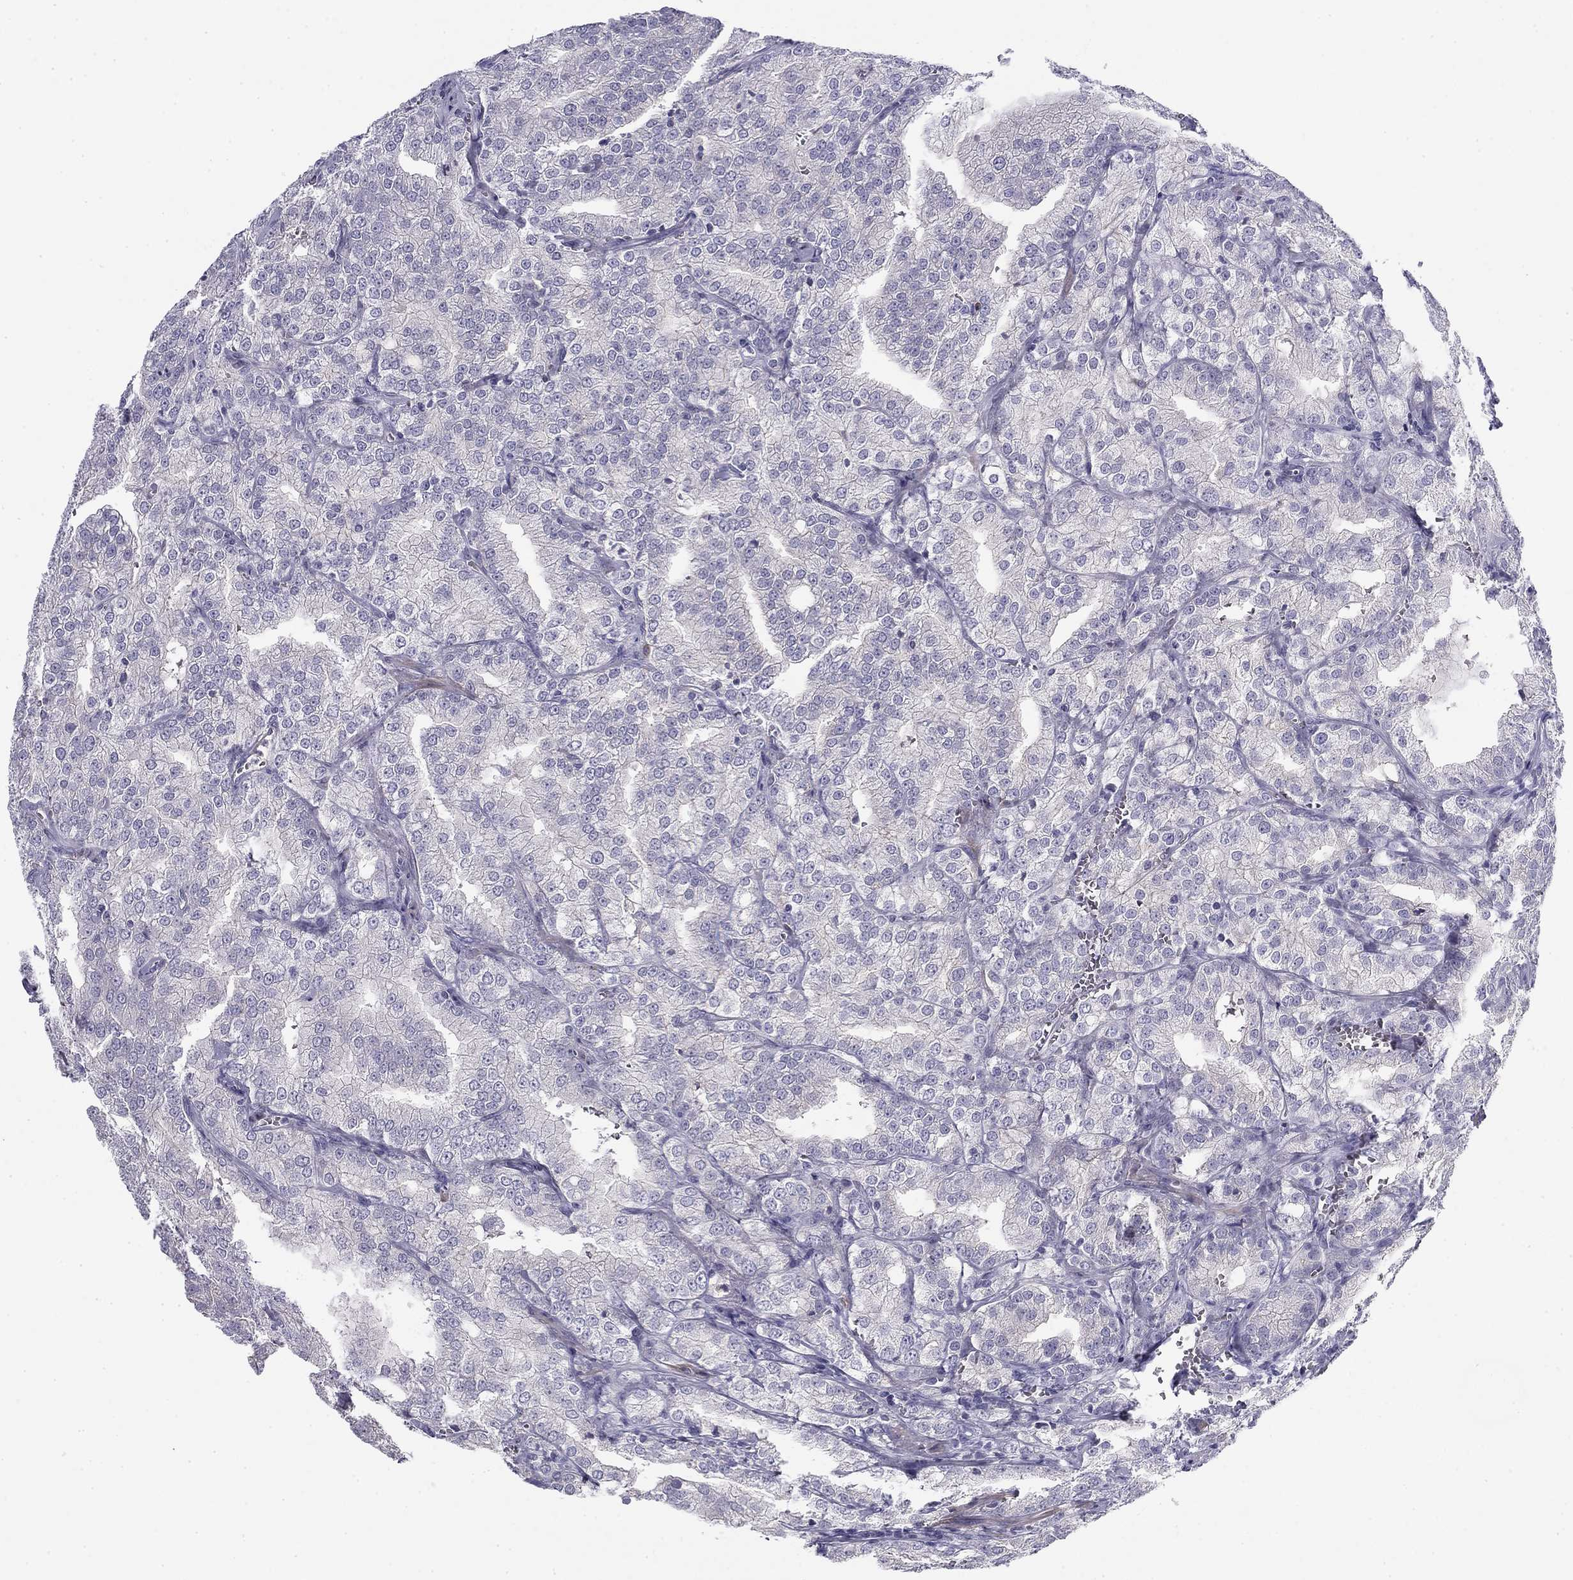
{"staining": {"intensity": "negative", "quantity": "none", "location": "none"}, "tissue": "prostate cancer", "cell_type": "Tumor cells", "image_type": "cancer", "snomed": [{"axis": "morphology", "description": "Adenocarcinoma, NOS"}, {"axis": "topography", "description": "Prostate"}], "caption": "Image shows no protein staining in tumor cells of prostate cancer tissue.", "gene": "FLNC", "patient": {"sex": "male", "age": 70}}